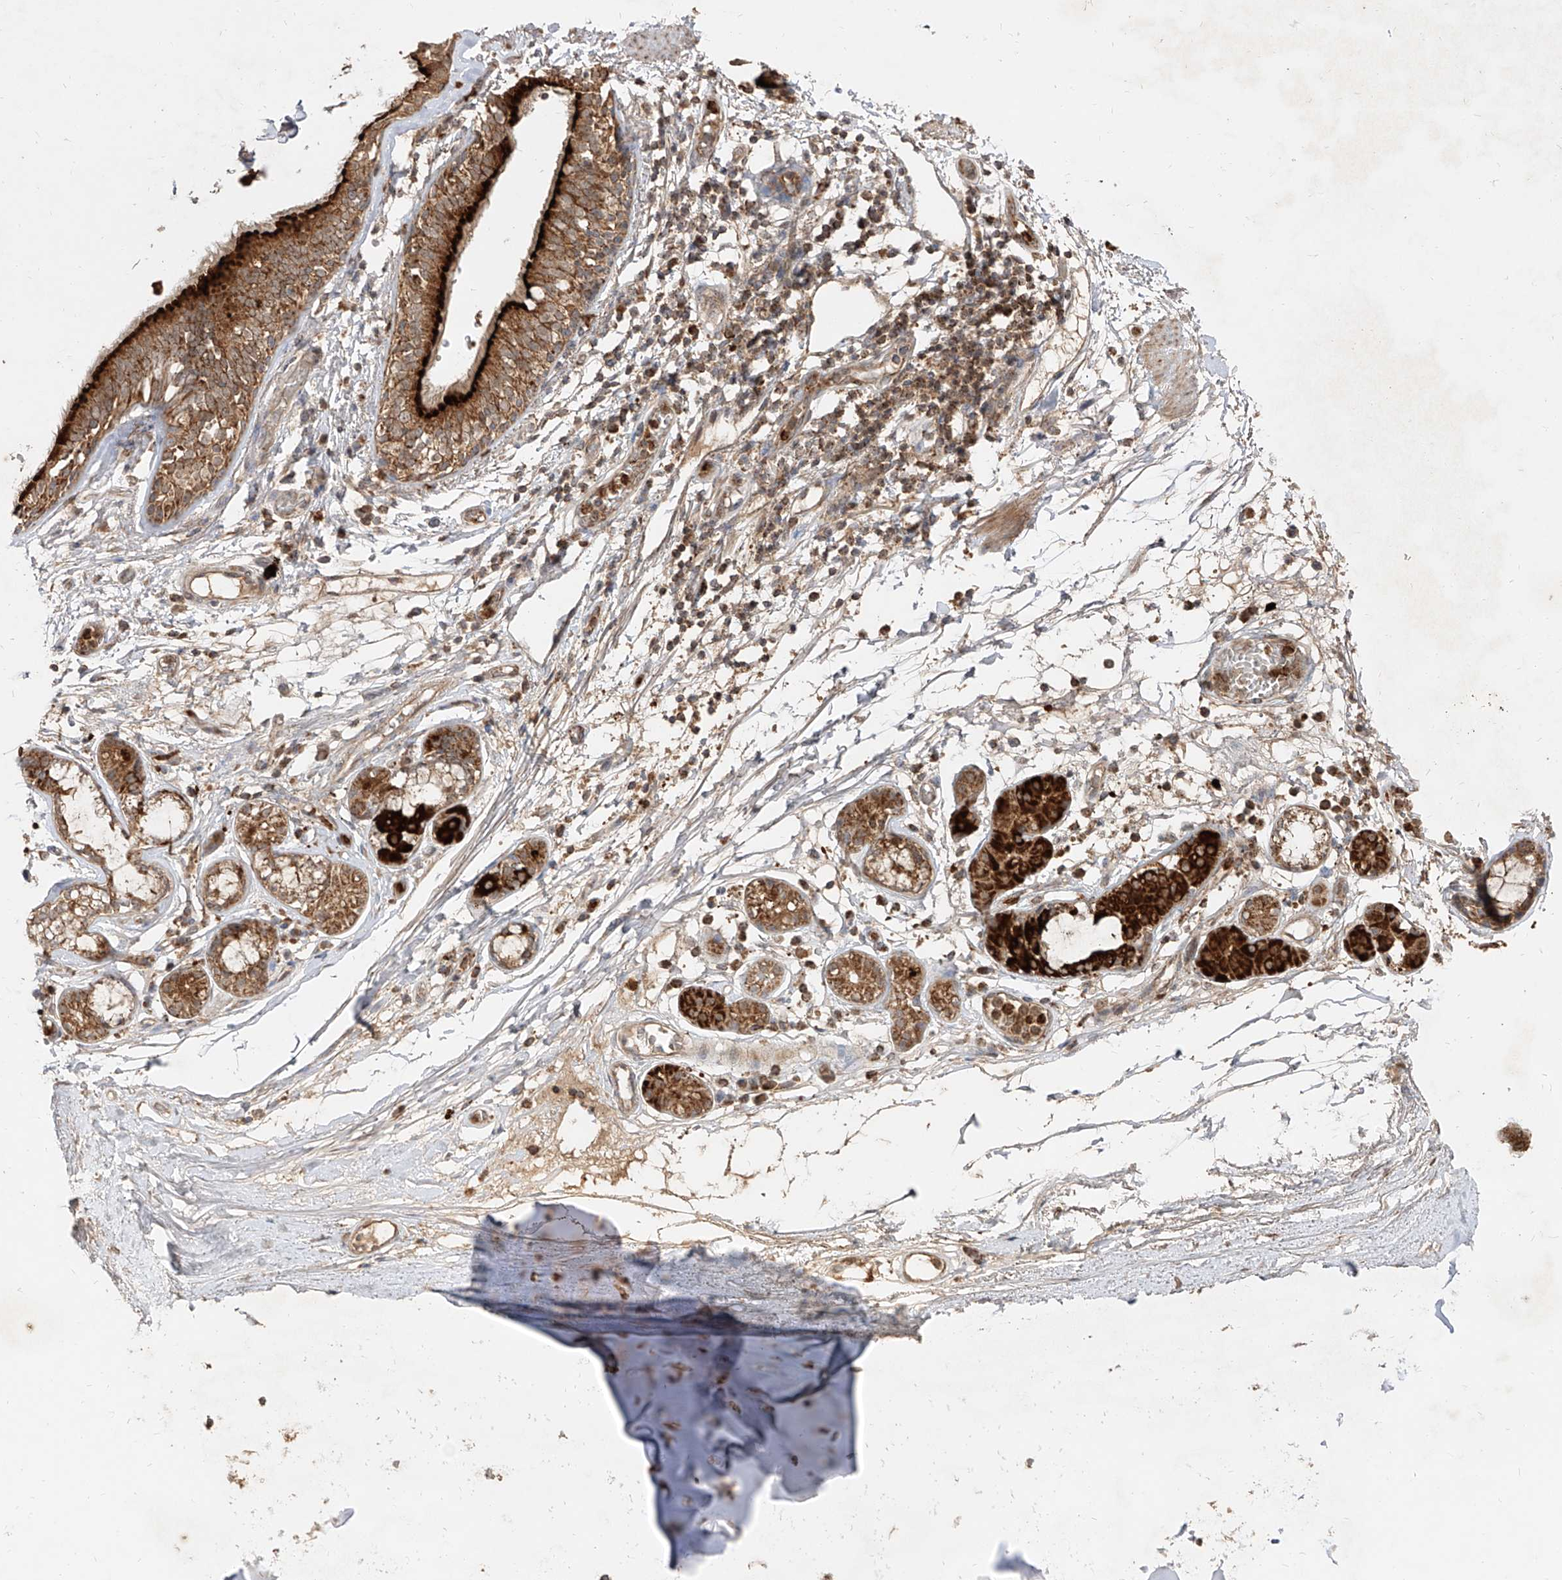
{"staining": {"intensity": "moderate", "quantity": ">75%", "location": "cytoplasmic/membranous"}, "tissue": "adipose tissue", "cell_type": "Adipocytes", "image_type": "normal", "snomed": [{"axis": "morphology", "description": "Normal tissue, NOS"}, {"axis": "topography", "description": "Cartilage tissue"}], "caption": "Adipocytes demonstrate medium levels of moderate cytoplasmic/membranous expression in about >75% of cells in normal adipose tissue.", "gene": "AIM2", "patient": {"sex": "female", "age": 63}}